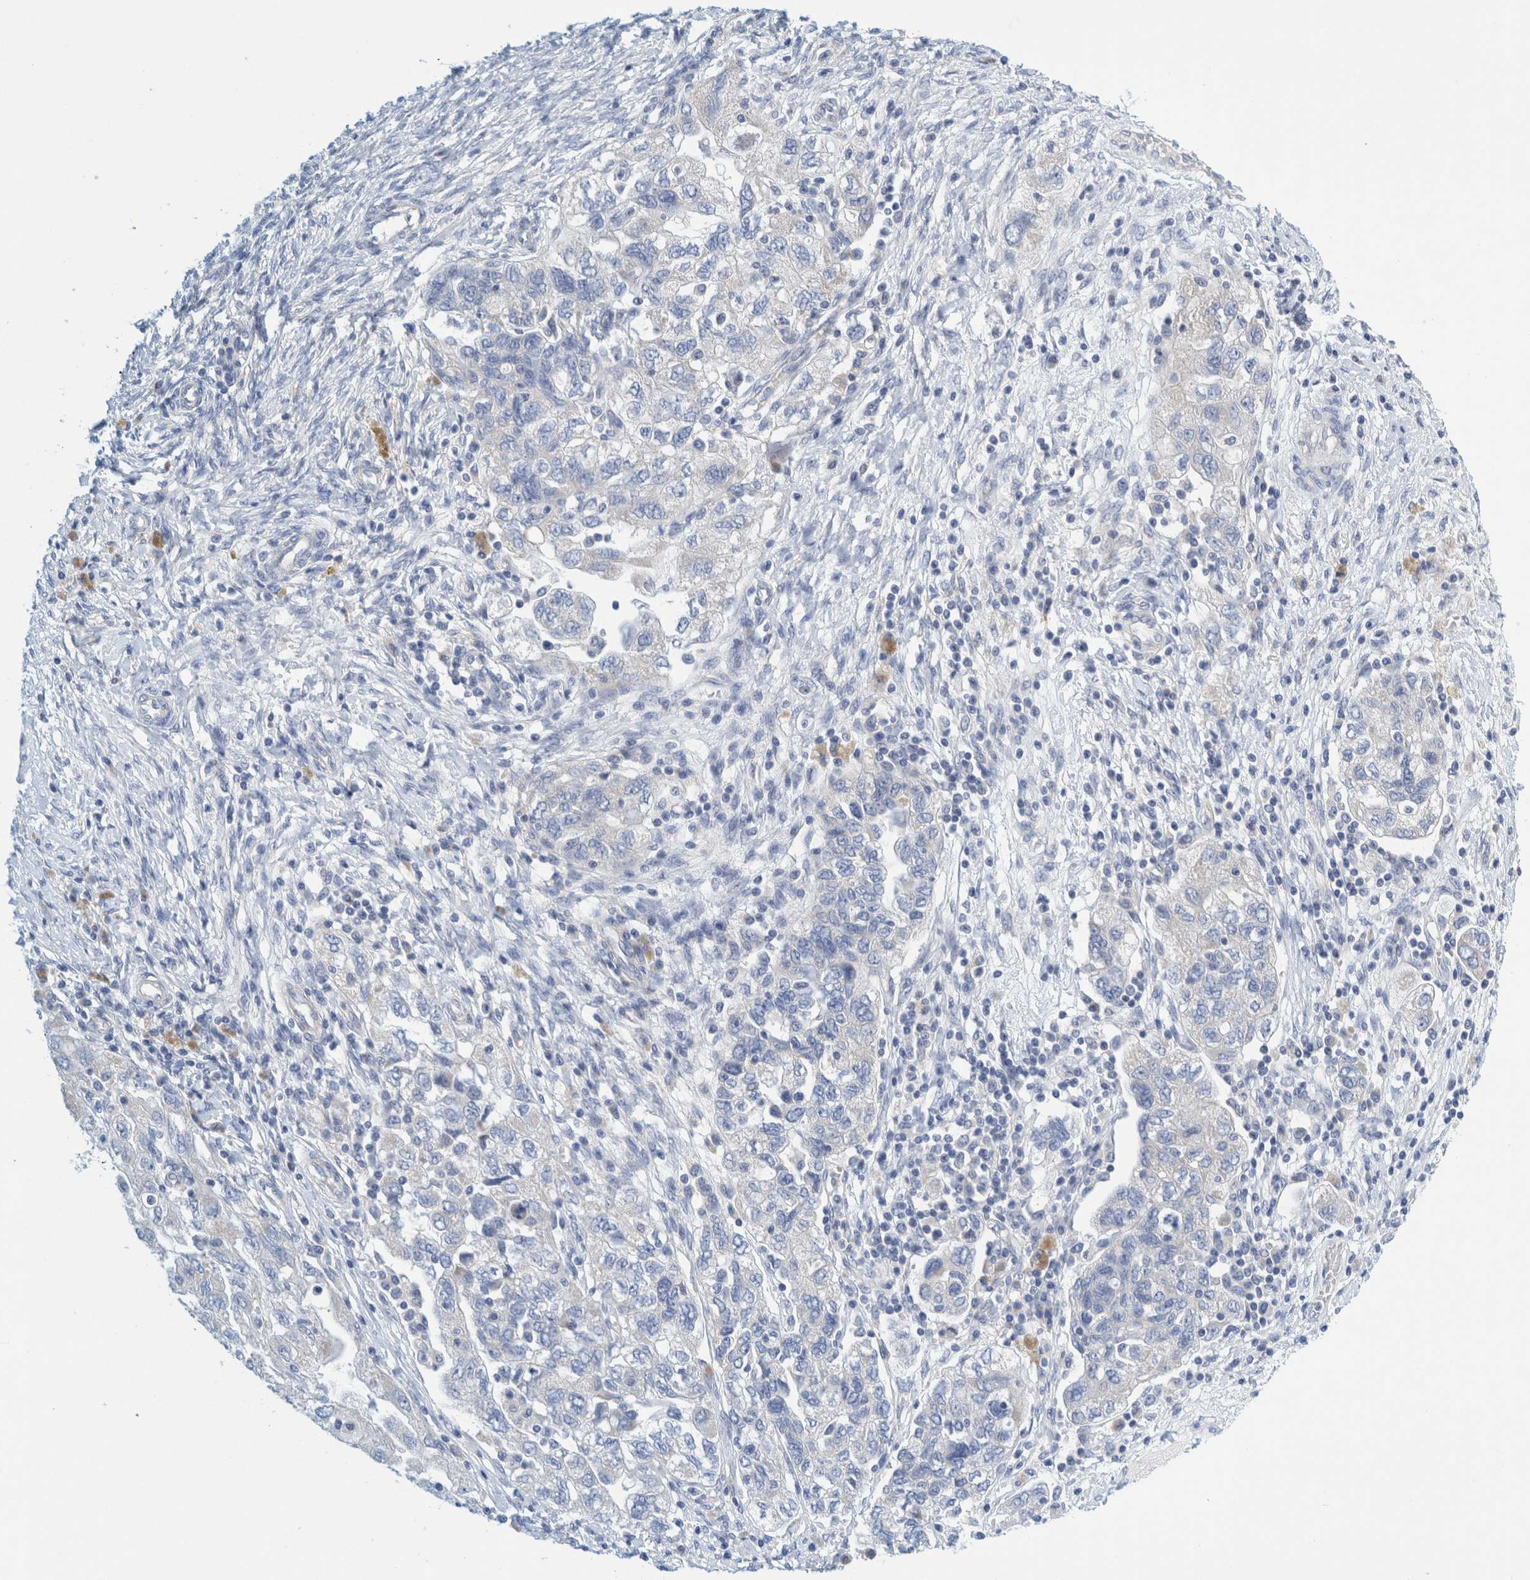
{"staining": {"intensity": "negative", "quantity": "none", "location": "none"}, "tissue": "ovarian cancer", "cell_type": "Tumor cells", "image_type": "cancer", "snomed": [{"axis": "morphology", "description": "Carcinoma, NOS"}, {"axis": "morphology", "description": "Cystadenocarcinoma, serous, NOS"}, {"axis": "topography", "description": "Ovary"}], "caption": "DAB immunohistochemical staining of human ovarian cancer exhibits no significant staining in tumor cells.", "gene": "ZNF324B", "patient": {"sex": "female", "age": 69}}